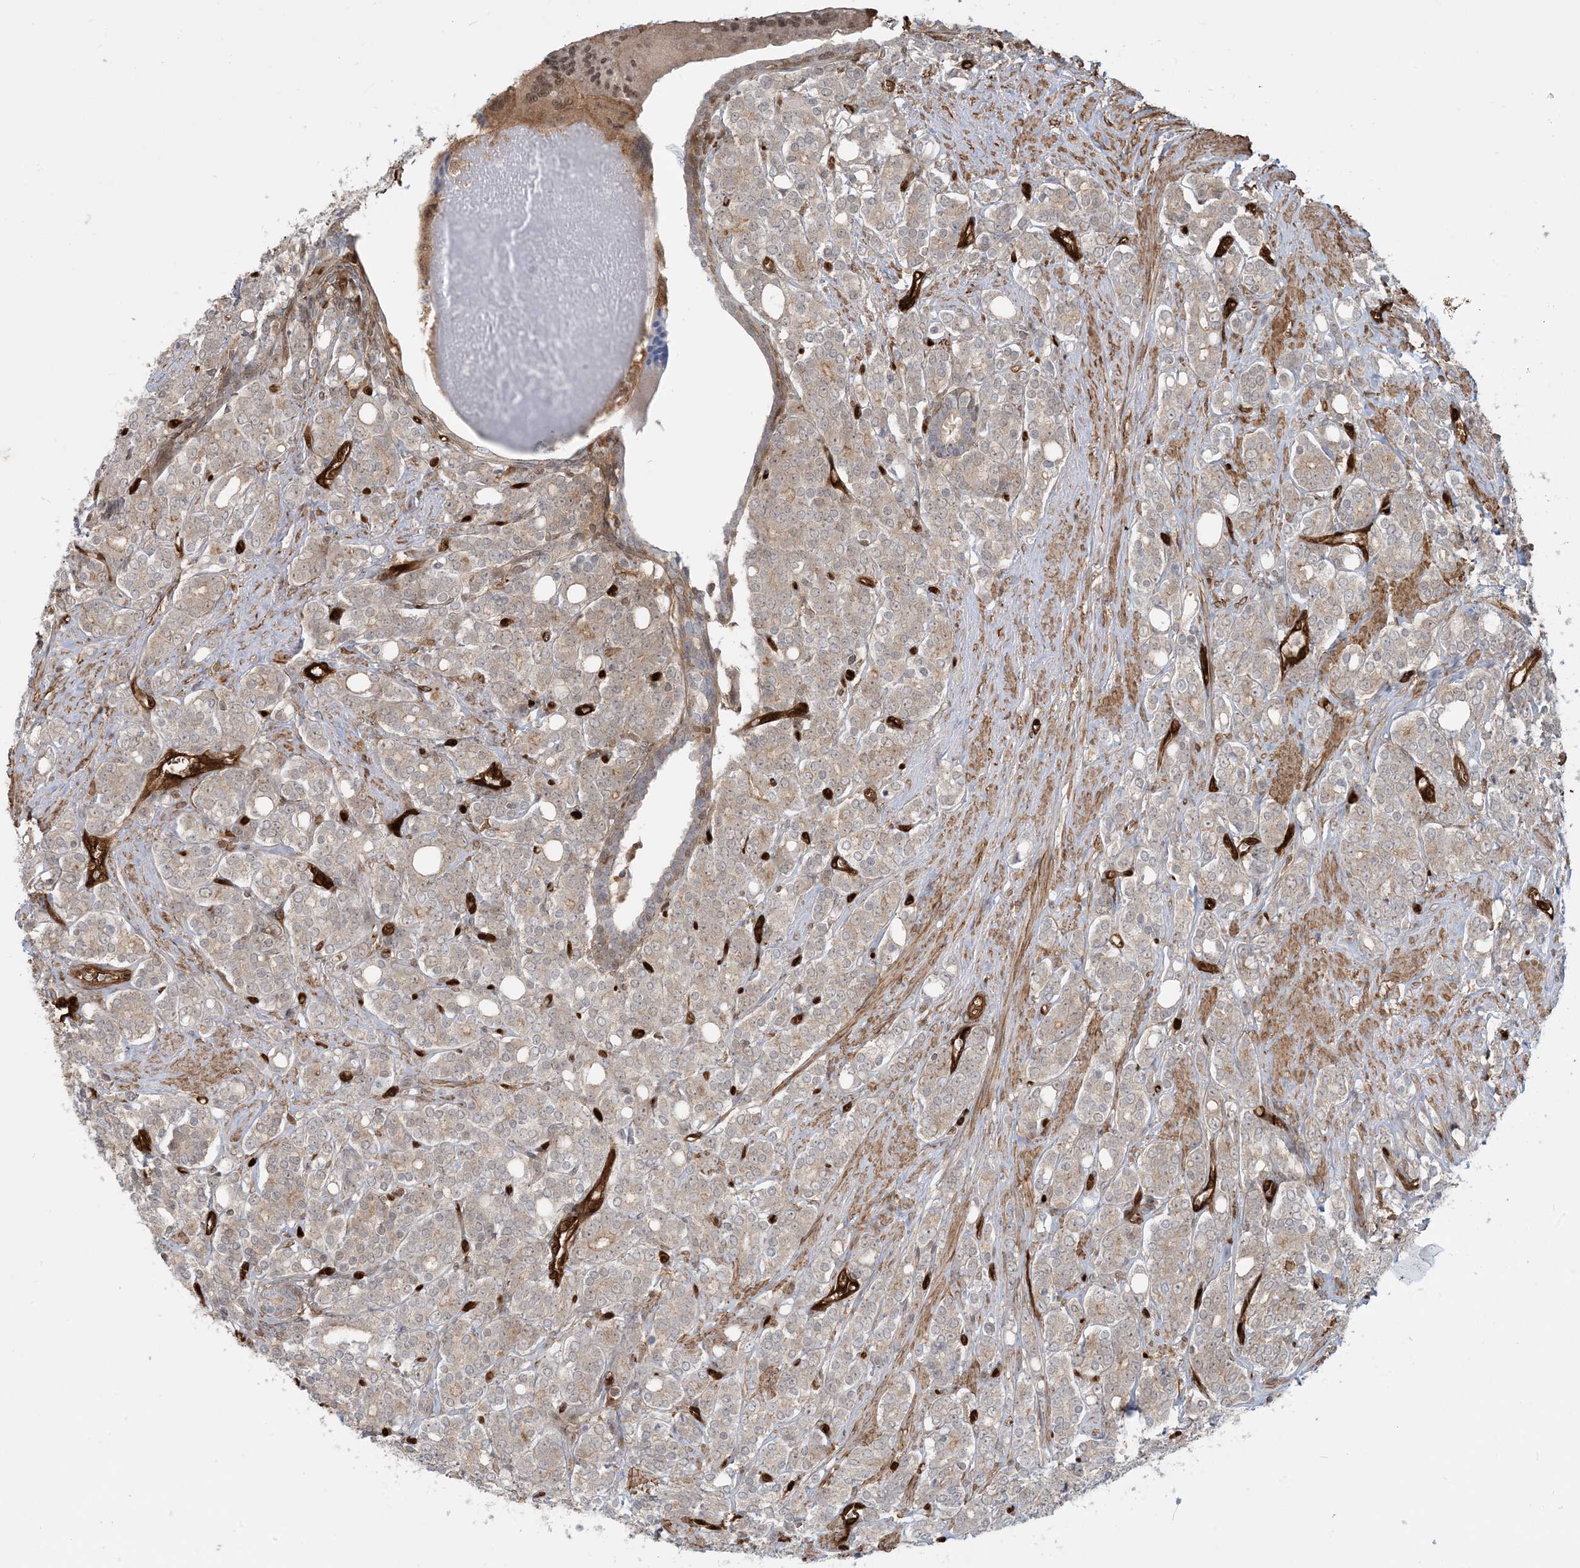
{"staining": {"intensity": "weak", "quantity": "25%-75%", "location": "cytoplasmic/membranous"}, "tissue": "prostate cancer", "cell_type": "Tumor cells", "image_type": "cancer", "snomed": [{"axis": "morphology", "description": "Adenocarcinoma, High grade"}, {"axis": "topography", "description": "Prostate"}], "caption": "A high-resolution histopathology image shows immunohistochemistry (IHC) staining of prostate cancer (high-grade adenocarcinoma), which displays weak cytoplasmic/membranous staining in about 25%-75% of tumor cells.", "gene": "PPM1F", "patient": {"sex": "male", "age": 62}}